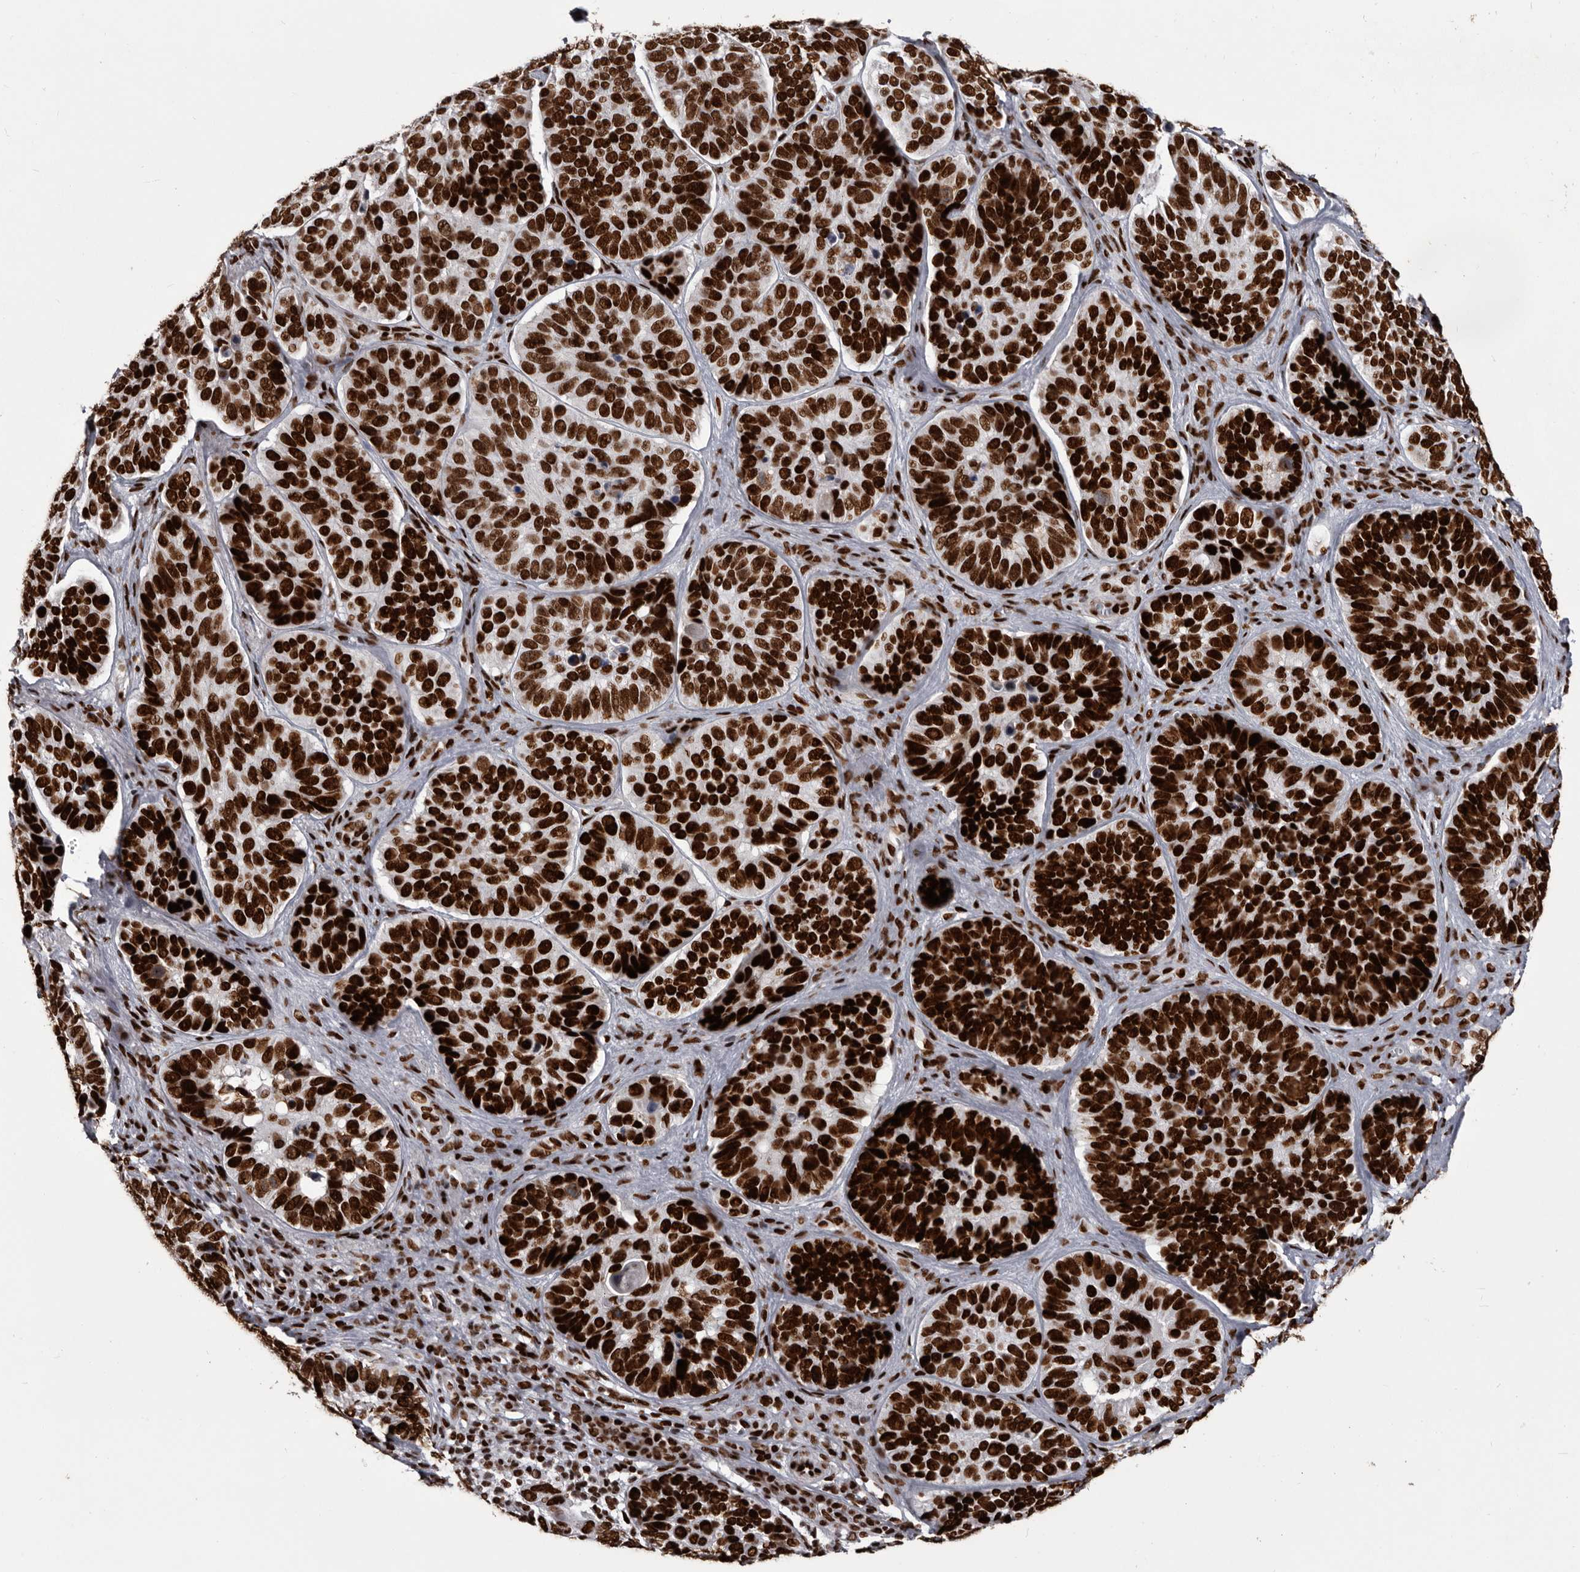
{"staining": {"intensity": "strong", "quantity": ">75%", "location": "nuclear"}, "tissue": "skin cancer", "cell_type": "Tumor cells", "image_type": "cancer", "snomed": [{"axis": "morphology", "description": "Basal cell carcinoma"}, {"axis": "topography", "description": "Skin"}], "caption": "Strong nuclear protein expression is identified in about >75% of tumor cells in skin cancer. Using DAB (3,3'-diaminobenzidine) (brown) and hematoxylin (blue) stains, captured at high magnification using brightfield microscopy.", "gene": "NUMA1", "patient": {"sex": "male", "age": 62}}